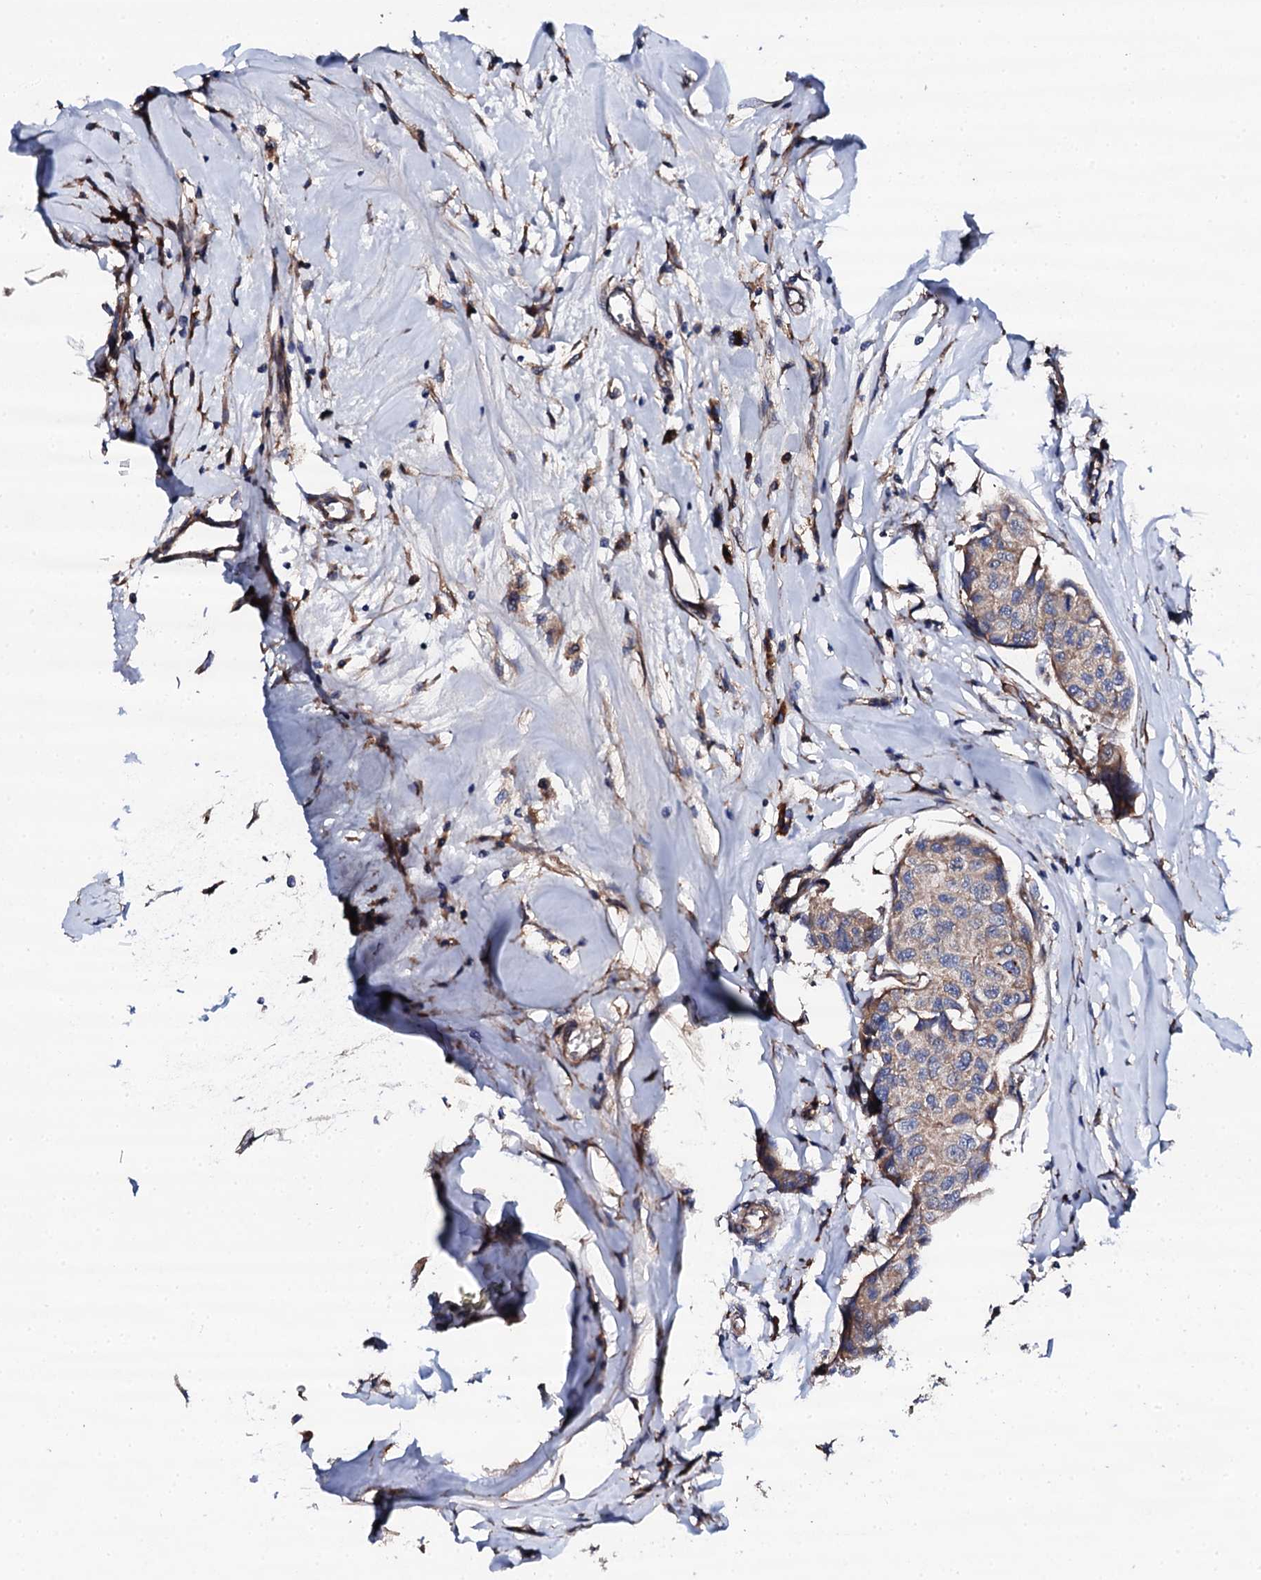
{"staining": {"intensity": "moderate", "quantity": "25%-75%", "location": "cytoplasmic/membranous"}, "tissue": "breast cancer", "cell_type": "Tumor cells", "image_type": "cancer", "snomed": [{"axis": "morphology", "description": "Duct carcinoma"}, {"axis": "topography", "description": "Breast"}], "caption": "This photomicrograph exhibits immunohistochemistry staining of human infiltrating ductal carcinoma (breast), with medium moderate cytoplasmic/membranous expression in about 25%-75% of tumor cells.", "gene": "LIPT2", "patient": {"sex": "female", "age": 80}}